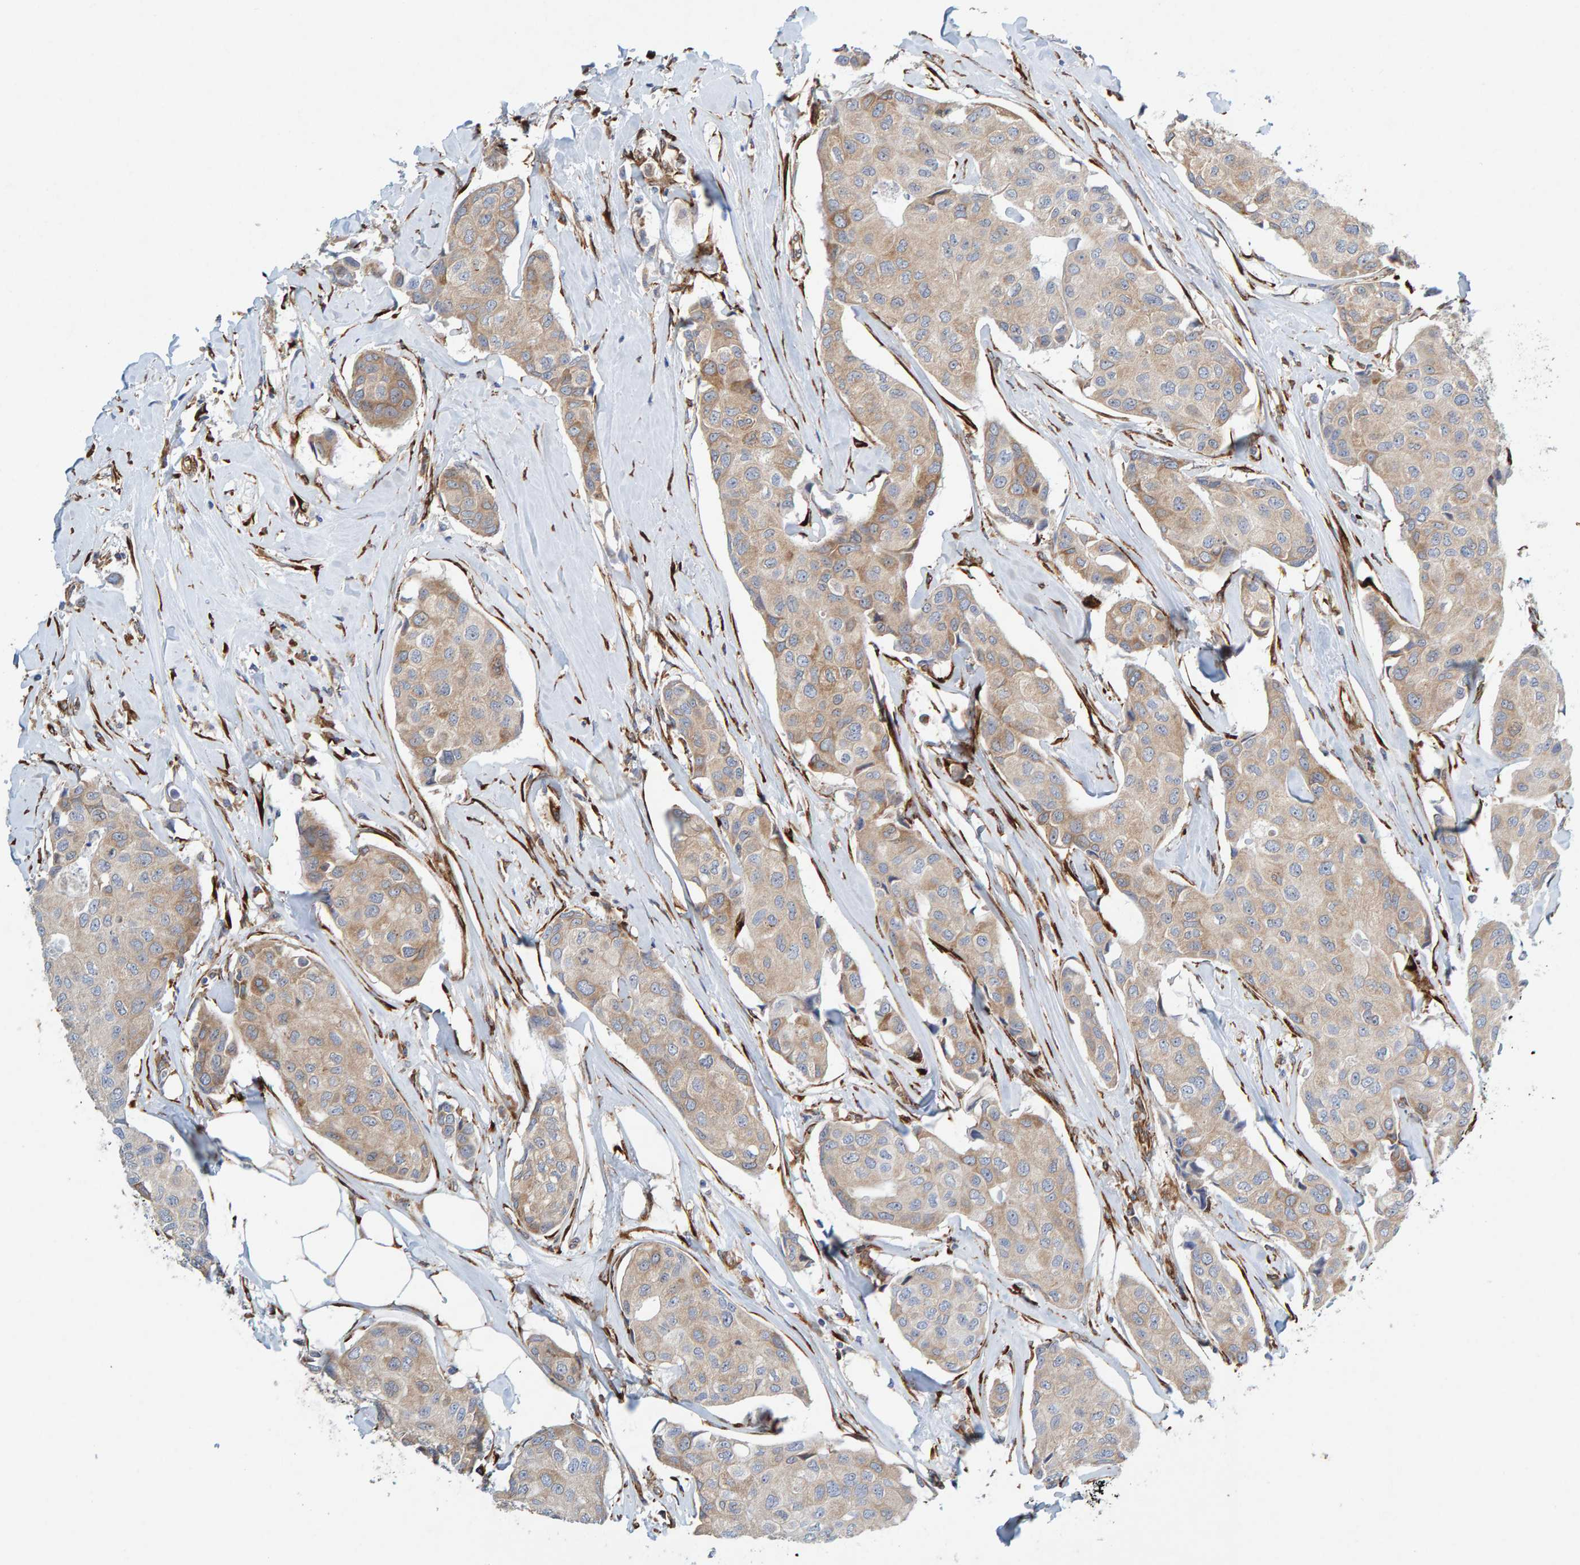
{"staining": {"intensity": "moderate", "quantity": "25%-75%", "location": "cytoplasmic/membranous"}, "tissue": "breast cancer", "cell_type": "Tumor cells", "image_type": "cancer", "snomed": [{"axis": "morphology", "description": "Duct carcinoma"}, {"axis": "topography", "description": "Breast"}], "caption": "Moderate cytoplasmic/membranous positivity for a protein is seen in about 25%-75% of tumor cells of invasive ductal carcinoma (breast) using immunohistochemistry.", "gene": "MMP16", "patient": {"sex": "female", "age": 80}}